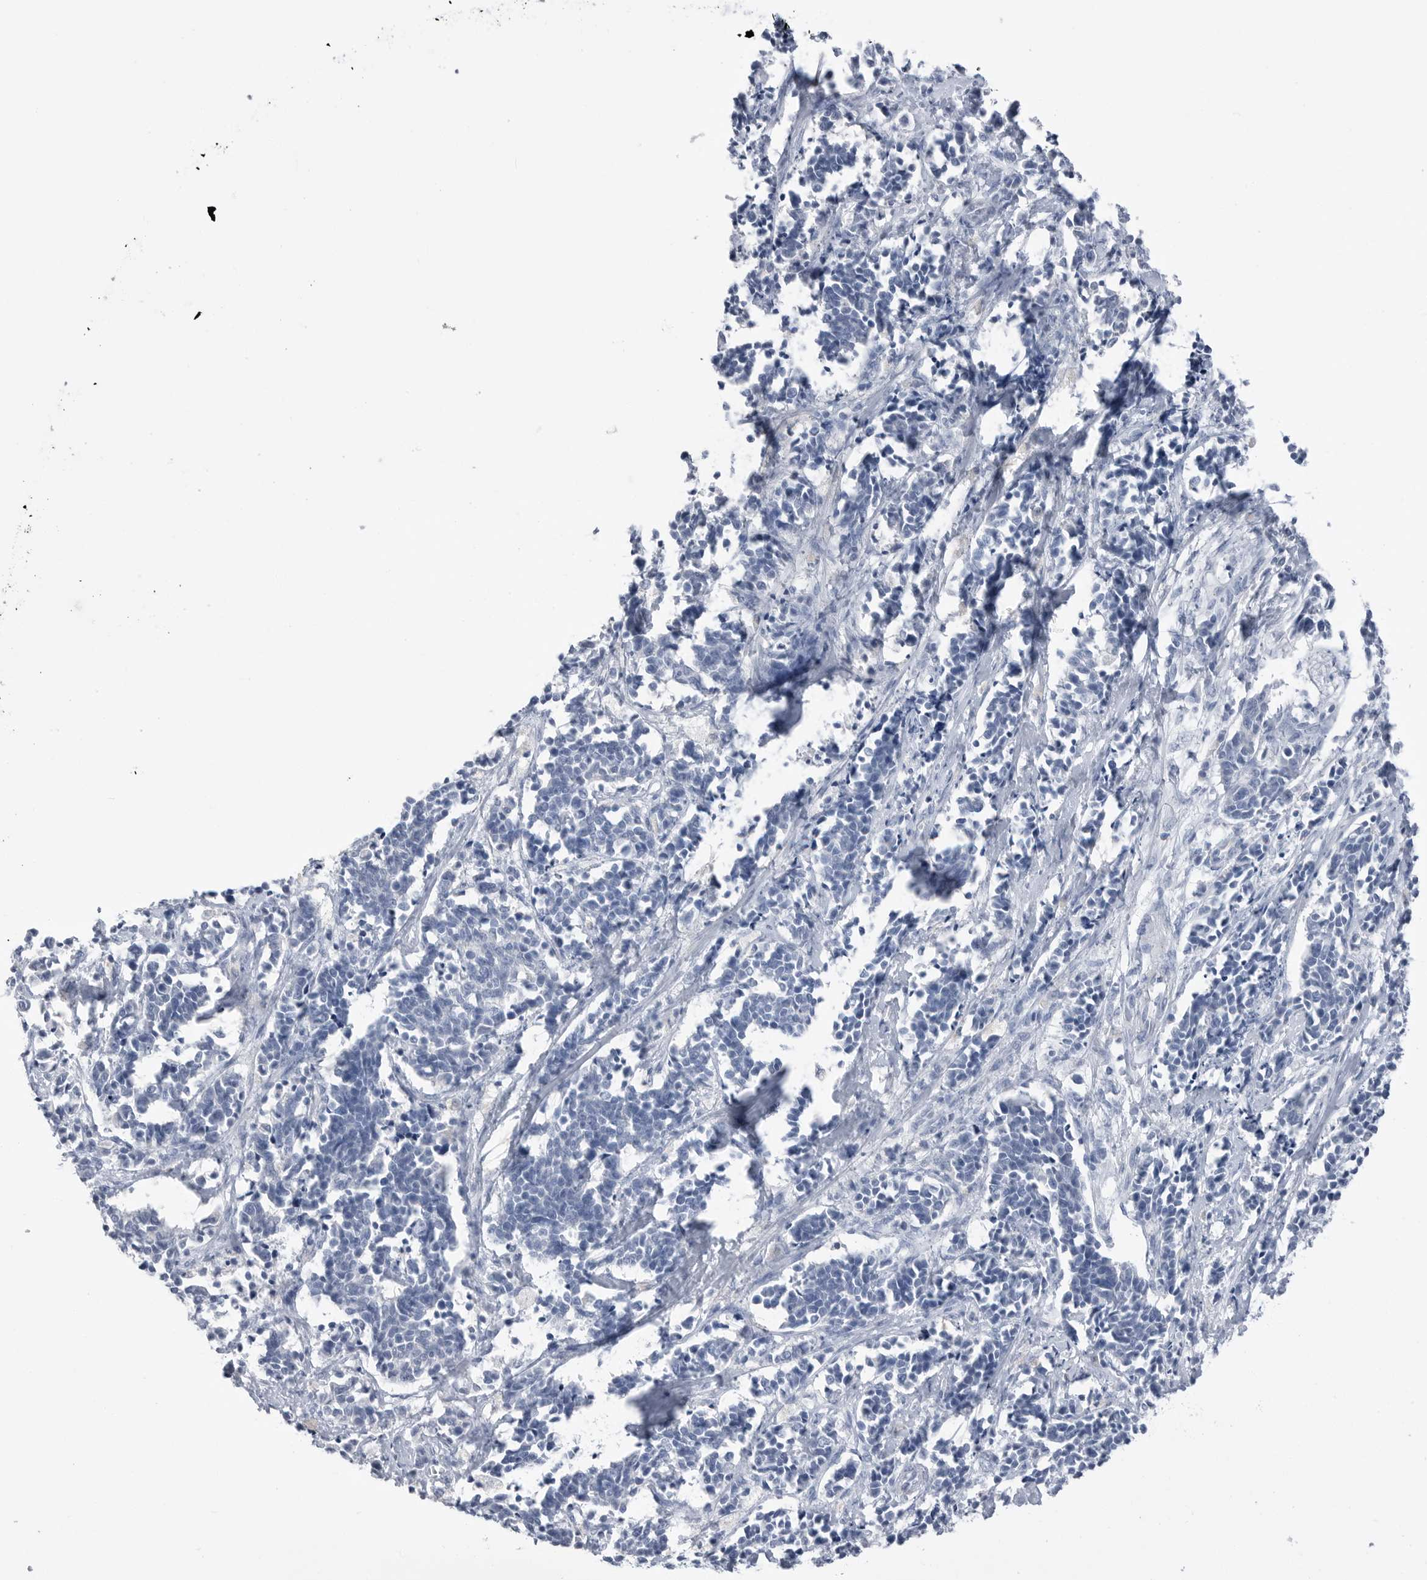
{"staining": {"intensity": "negative", "quantity": "none", "location": "none"}, "tissue": "cervical cancer", "cell_type": "Tumor cells", "image_type": "cancer", "snomed": [{"axis": "morphology", "description": "Normal tissue, NOS"}, {"axis": "morphology", "description": "Squamous cell carcinoma, NOS"}, {"axis": "topography", "description": "Cervix"}], "caption": "There is no significant positivity in tumor cells of cervical squamous cell carcinoma. The staining is performed using DAB (3,3'-diaminobenzidine) brown chromogen with nuclei counter-stained in using hematoxylin.", "gene": "ABHD12", "patient": {"sex": "female", "age": 35}}